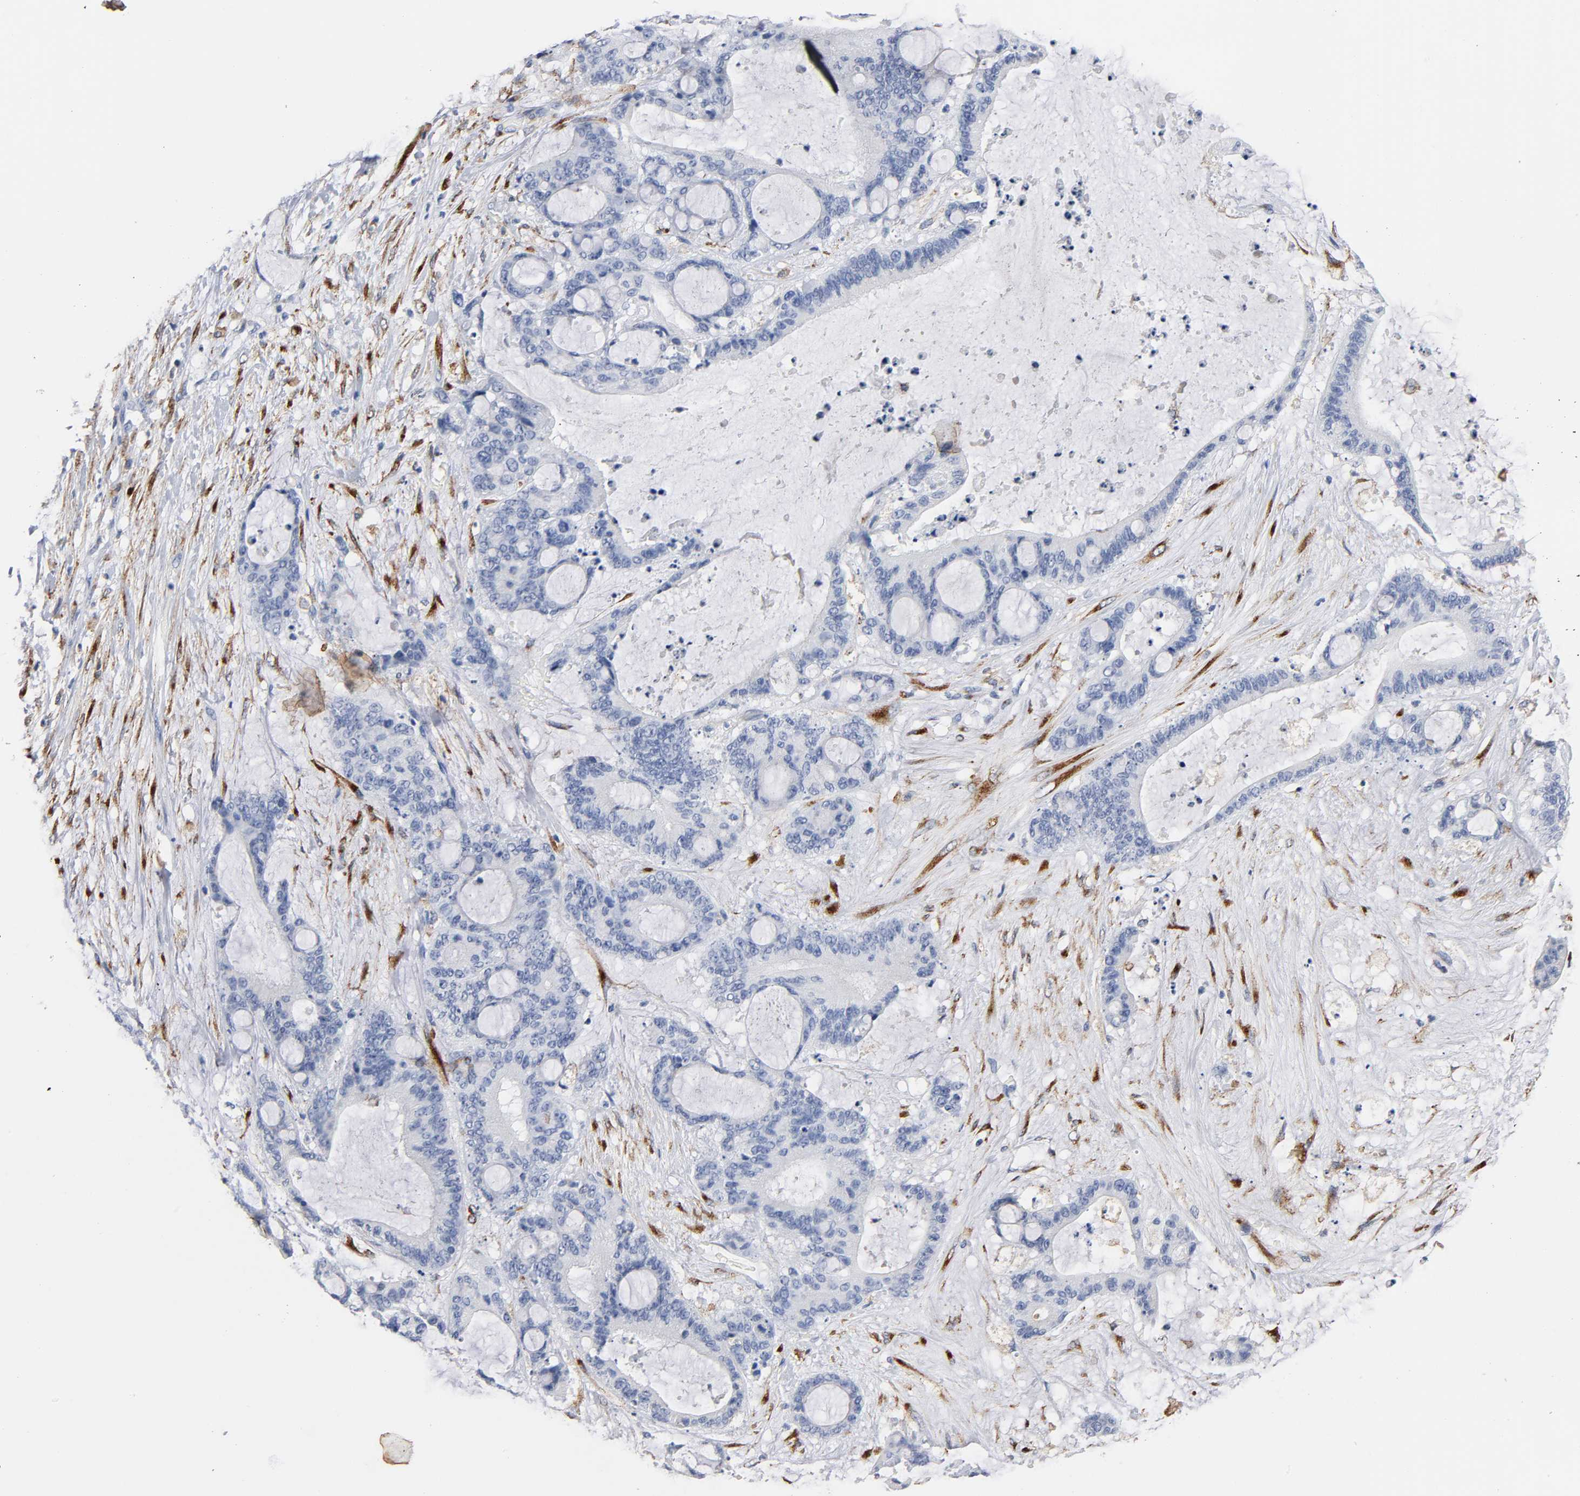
{"staining": {"intensity": "moderate", "quantity": "<25%", "location": "cytoplasmic/membranous"}, "tissue": "liver cancer", "cell_type": "Tumor cells", "image_type": "cancer", "snomed": [{"axis": "morphology", "description": "Cholangiocarcinoma"}, {"axis": "topography", "description": "Liver"}], "caption": "This histopathology image demonstrates liver cancer (cholangiocarcinoma) stained with immunohistochemistry (IHC) to label a protein in brown. The cytoplasmic/membranous of tumor cells show moderate positivity for the protein. Nuclei are counter-stained blue.", "gene": "LRP1", "patient": {"sex": "female", "age": 73}}